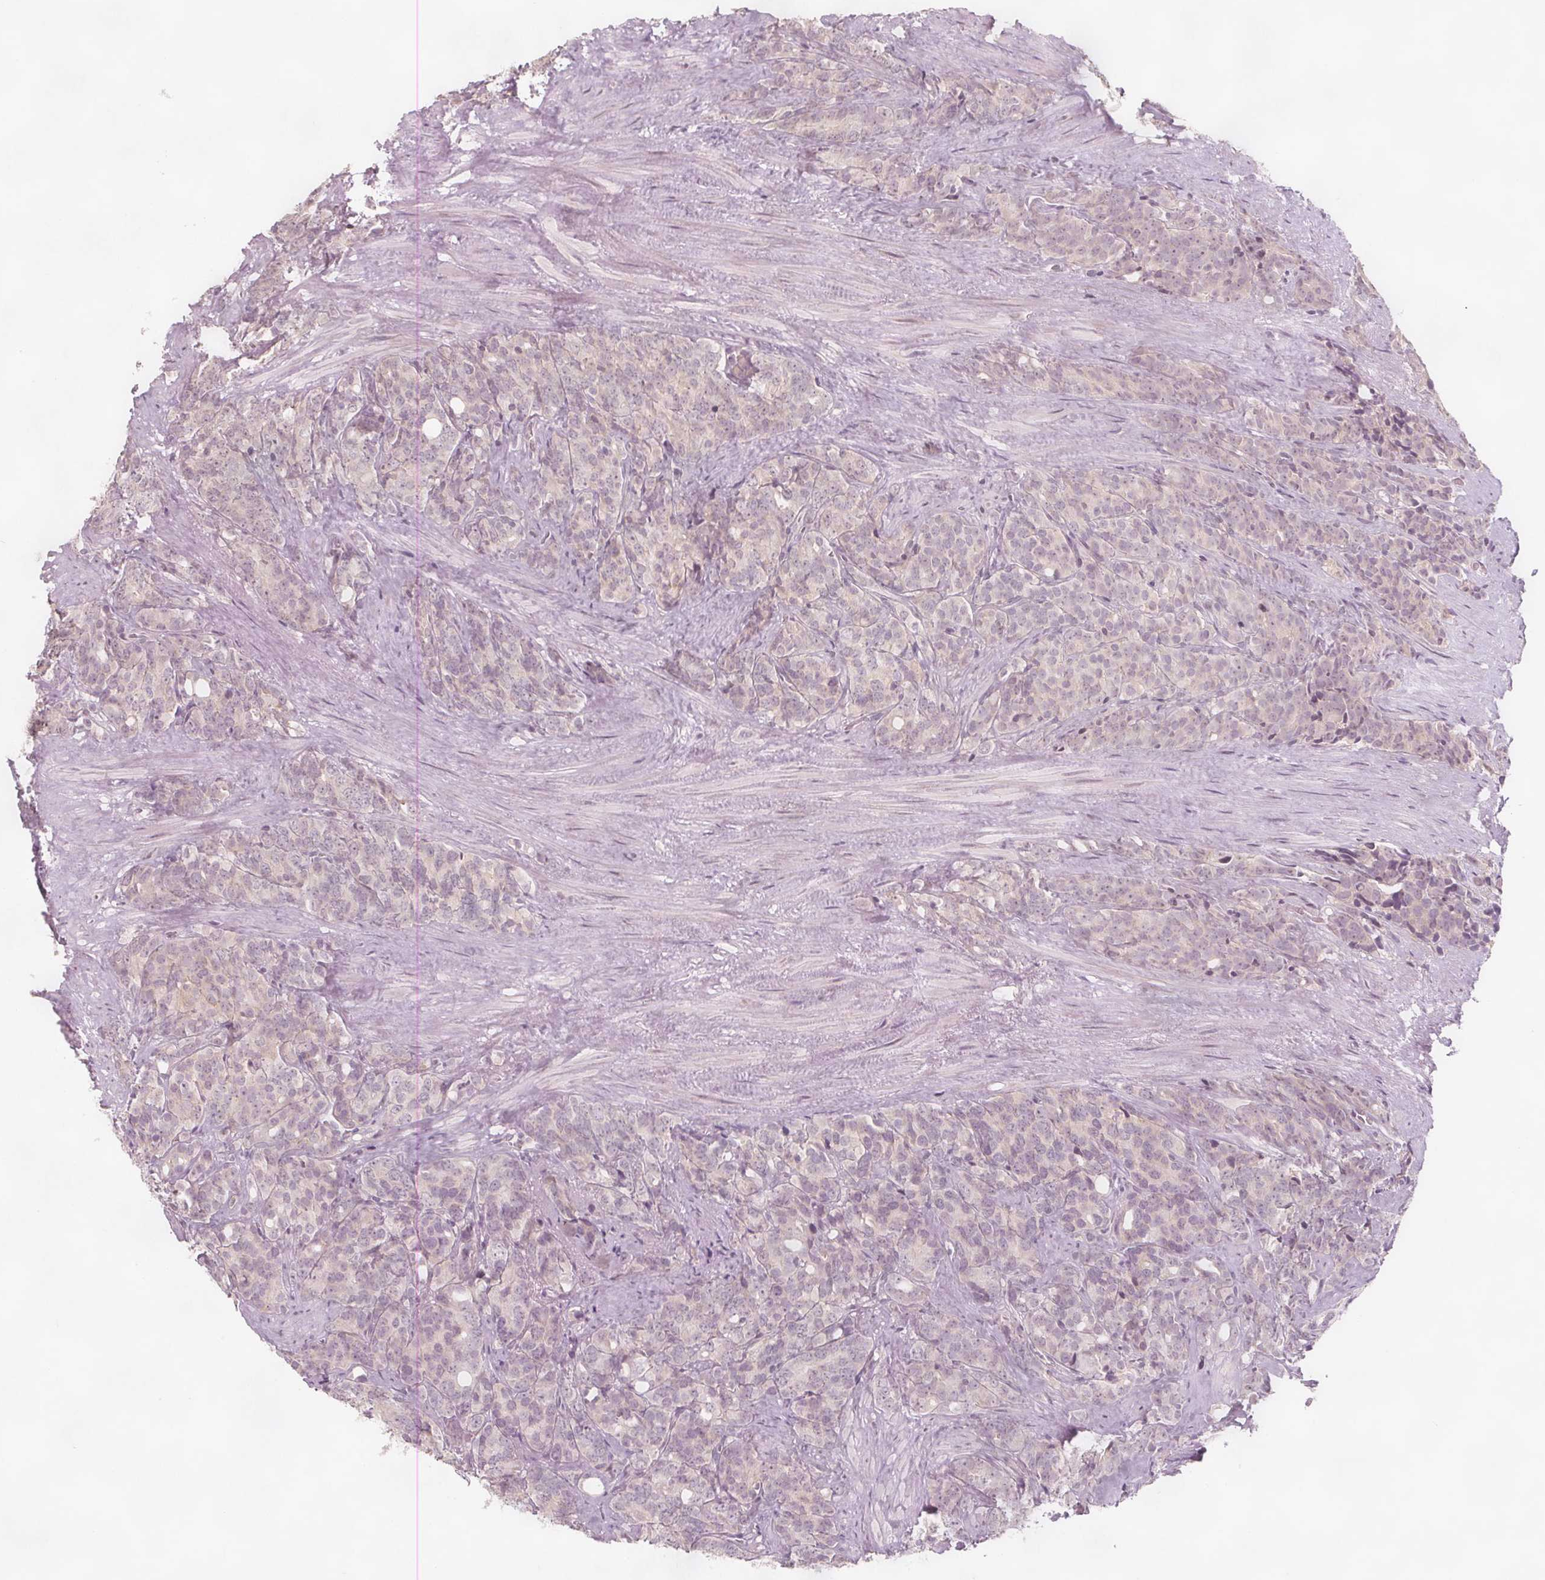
{"staining": {"intensity": "weak", "quantity": "<25%", "location": "nuclear"}, "tissue": "prostate cancer", "cell_type": "Tumor cells", "image_type": "cancer", "snomed": [{"axis": "morphology", "description": "Adenocarcinoma, High grade"}, {"axis": "topography", "description": "Prostate"}], "caption": "This photomicrograph is of prostate cancer (high-grade adenocarcinoma) stained with immunohistochemistry to label a protein in brown with the nuclei are counter-stained blue. There is no positivity in tumor cells.", "gene": "C1orf167", "patient": {"sex": "male", "age": 84}}